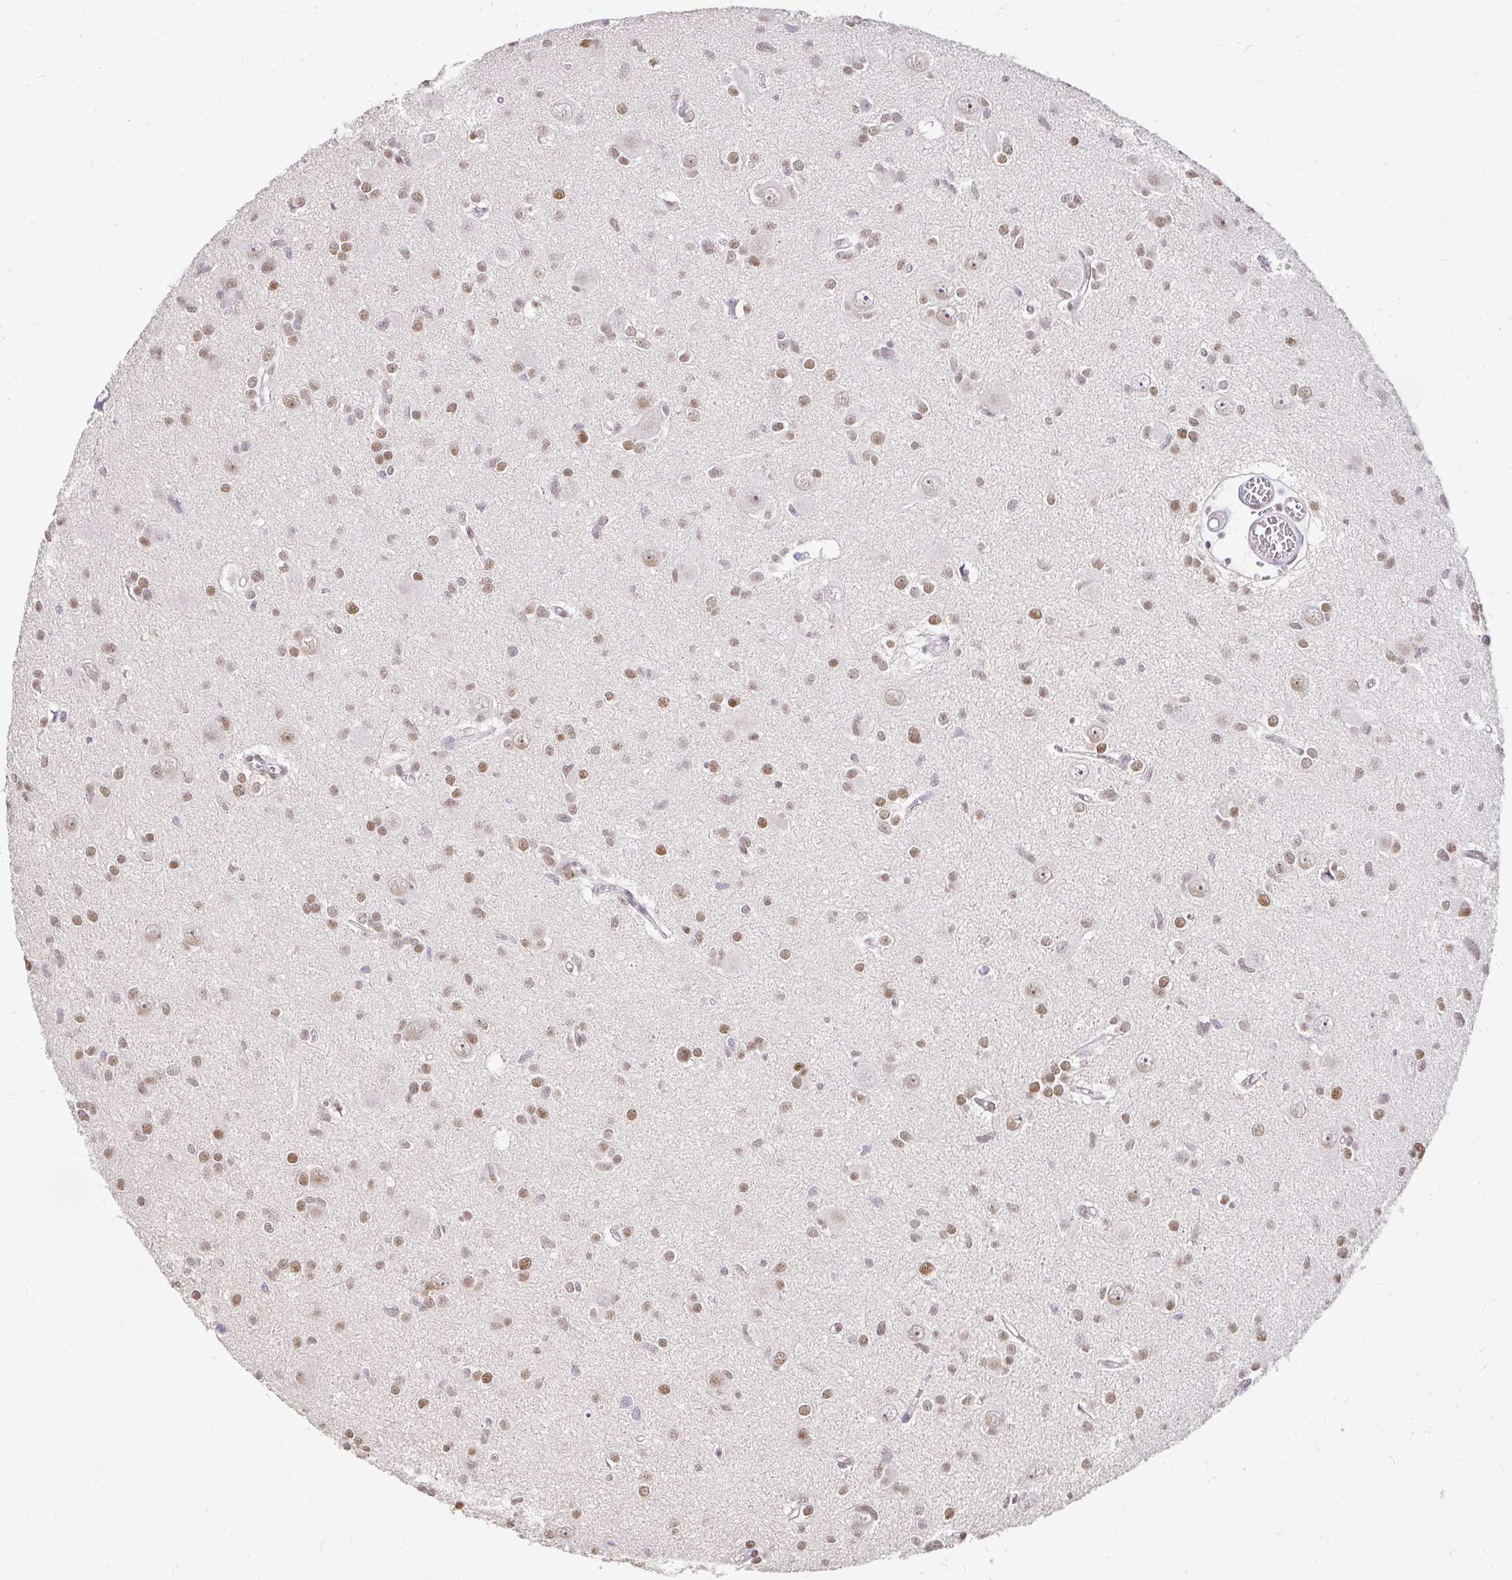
{"staining": {"intensity": "moderate", "quantity": ">75%", "location": "nuclear"}, "tissue": "glioma", "cell_type": "Tumor cells", "image_type": "cancer", "snomed": [{"axis": "morphology", "description": "Glioma, malignant, High grade"}, {"axis": "topography", "description": "Brain"}], "caption": "Protein staining of malignant high-grade glioma tissue displays moderate nuclear expression in approximately >75% of tumor cells.", "gene": "RIMS4", "patient": {"sex": "male", "age": 23}}